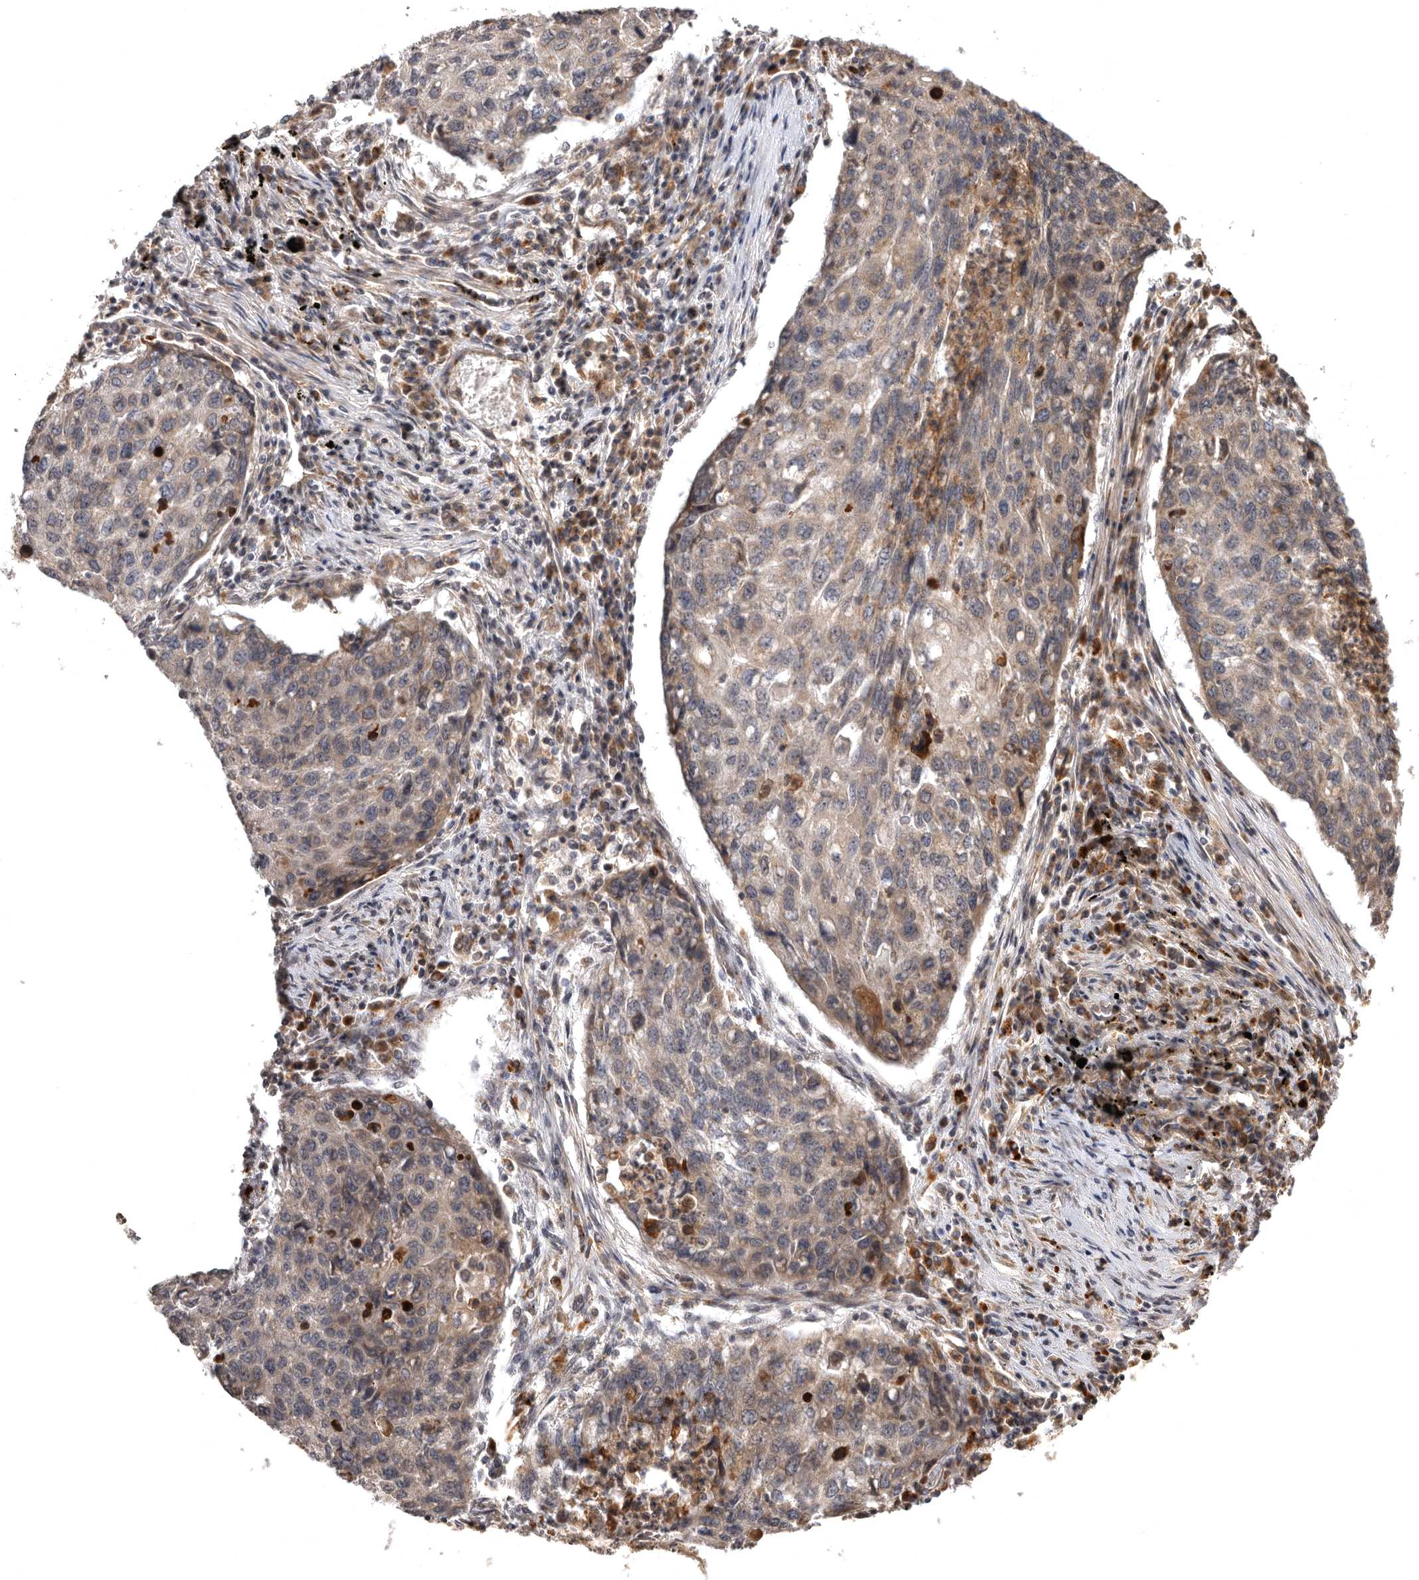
{"staining": {"intensity": "weak", "quantity": "25%-75%", "location": "cytoplasmic/membranous"}, "tissue": "lung cancer", "cell_type": "Tumor cells", "image_type": "cancer", "snomed": [{"axis": "morphology", "description": "Squamous cell carcinoma, NOS"}, {"axis": "topography", "description": "Lung"}], "caption": "Immunohistochemistry (IHC) image of squamous cell carcinoma (lung) stained for a protein (brown), which shows low levels of weak cytoplasmic/membranous positivity in approximately 25%-75% of tumor cells.", "gene": "ADCY2", "patient": {"sex": "female", "age": 63}}